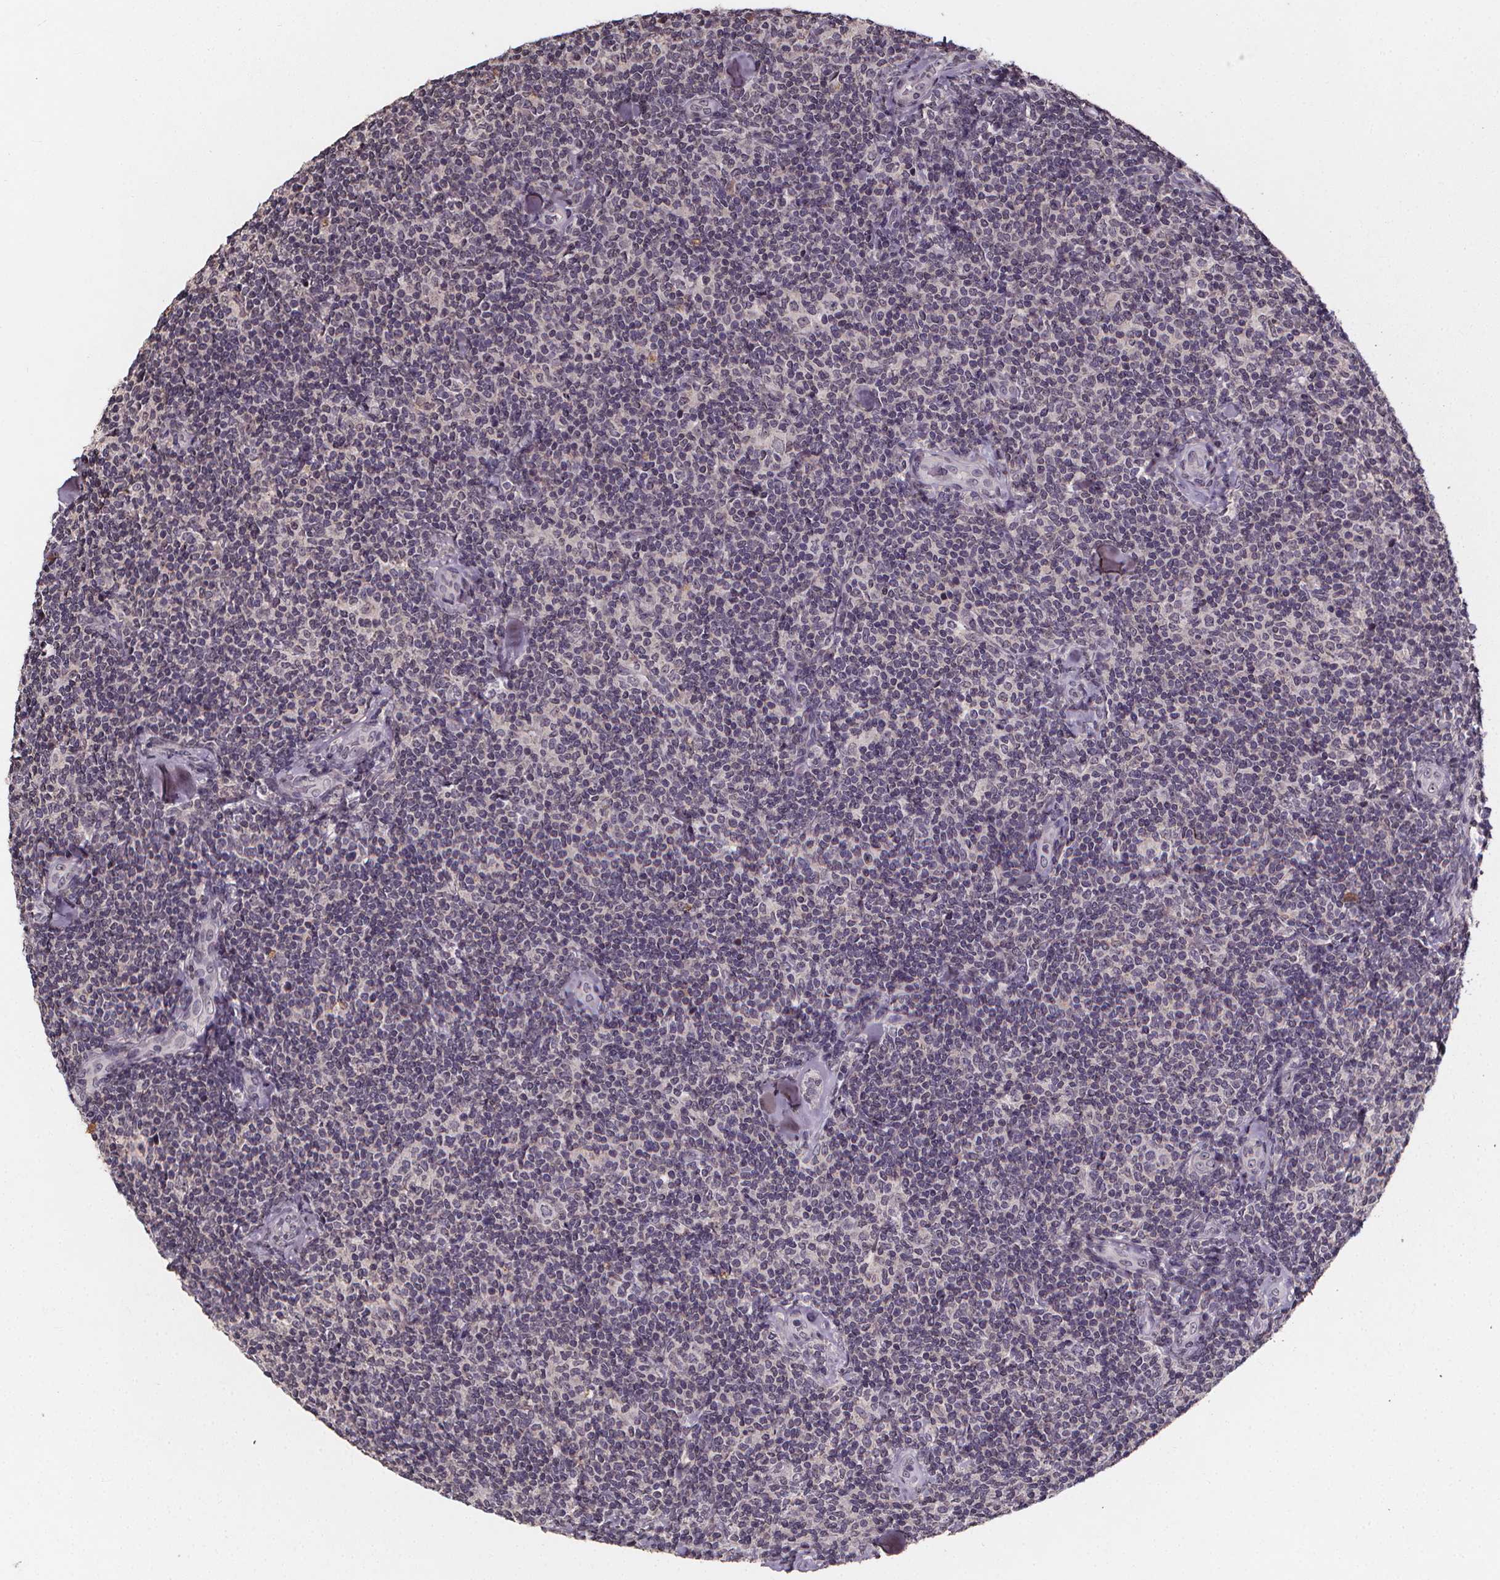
{"staining": {"intensity": "negative", "quantity": "none", "location": "none"}, "tissue": "lymphoma", "cell_type": "Tumor cells", "image_type": "cancer", "snomed": [{"axis": "morphology", "description": "Malignant lymphoma, non-Hodgkin's type, Low grade"}, {"axis": "topography", "description": "Lymph node"}], "caption": "Immunohistochemistry micrograph of human malignant lymphoma, non-Hodgkin's type (low-grade) stained for a protein (brown), which exhibits no staining in tumor cells.", "gene": "SPAG8", "patient": {"sex": "female", "age": 56}}